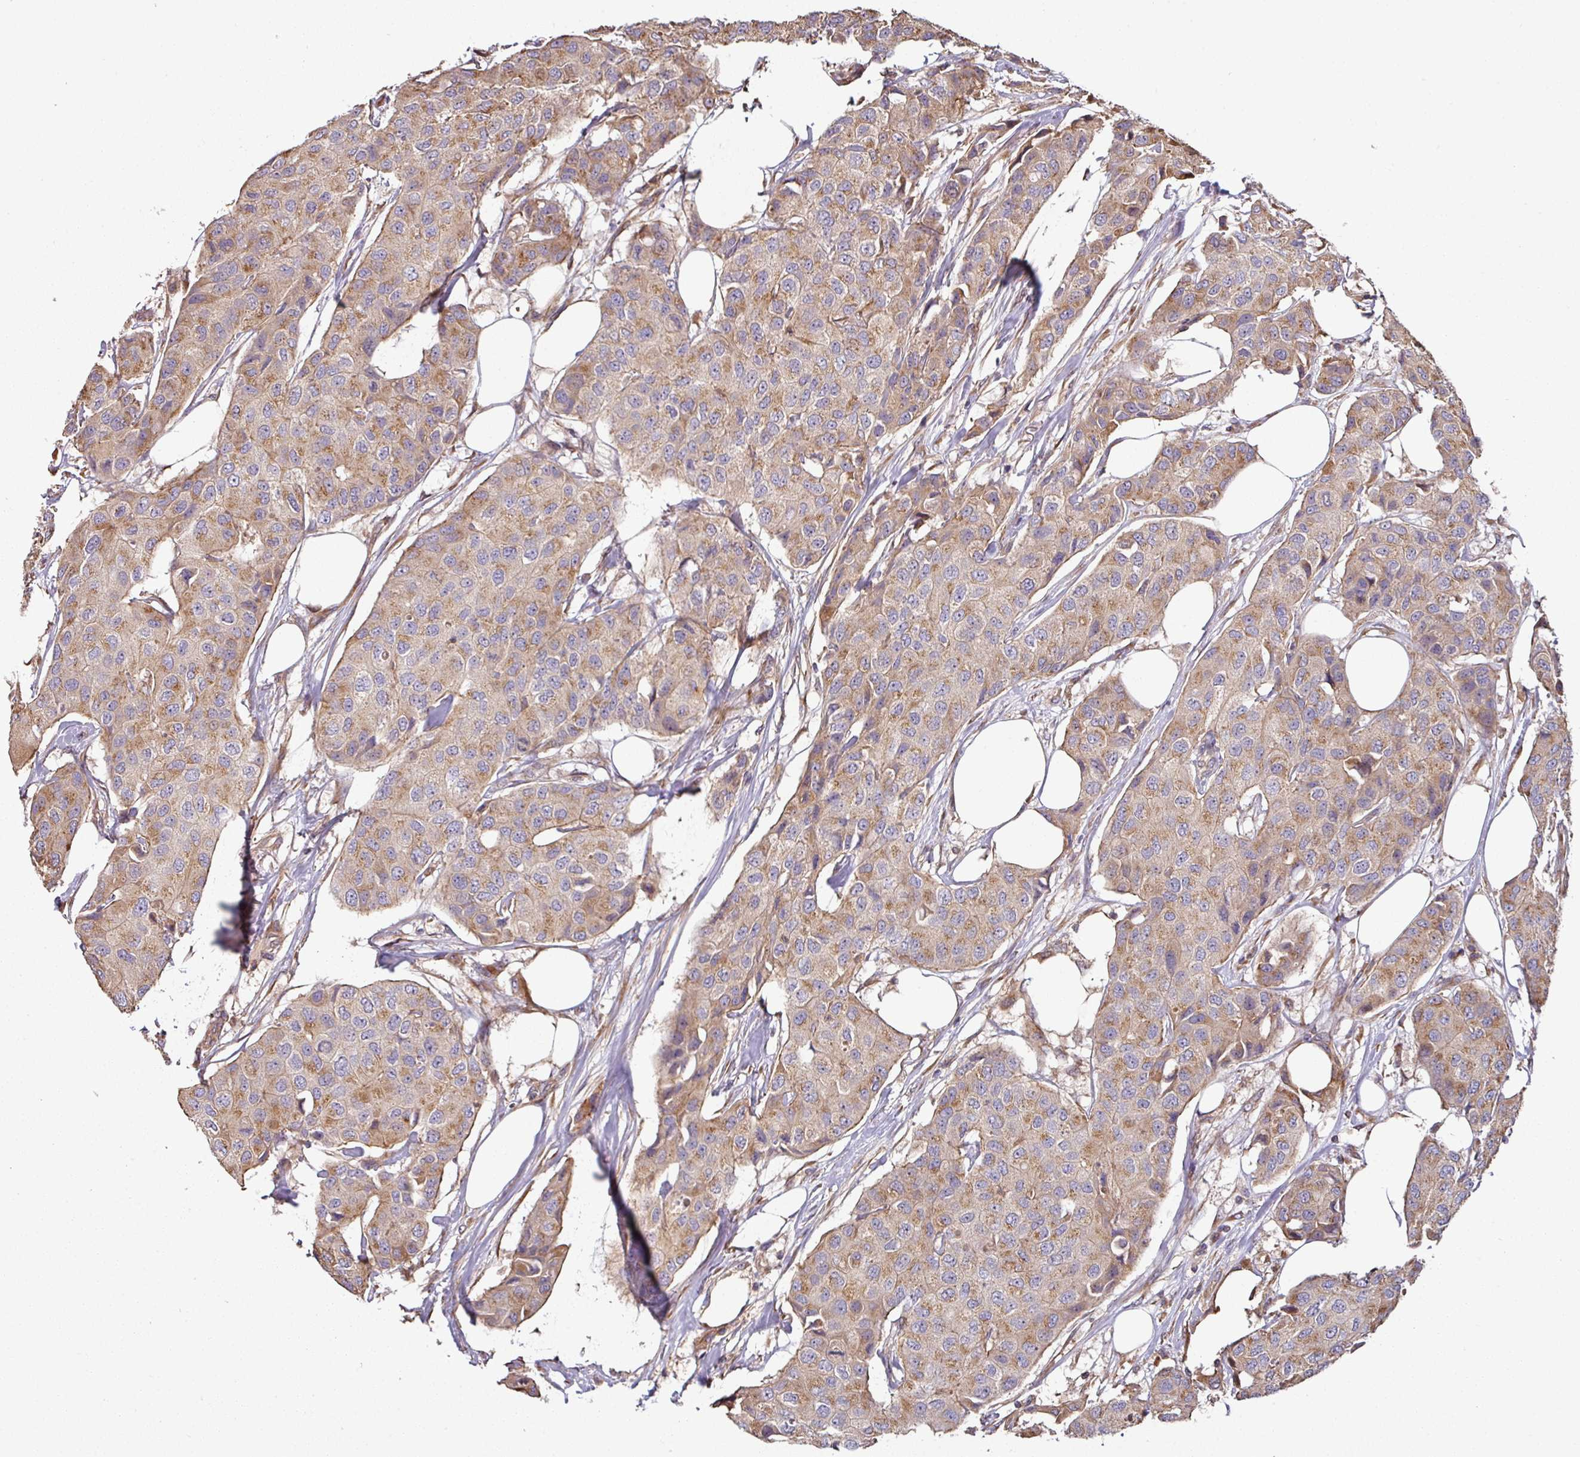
{"staining": {"intensity": "moderate", "quantity": "25%-75%", "location": "cytoplasmic/membranous"}, "tissue": "breast cancer", "cell_type": "Tumor cells", "image_type": "cancer", "snomed": [{"axis": "morphology", "description": "Duct carcinoma"}, {"axis": "topography", "description": "Breast"}], "caption": "Protein positivity by immunohistochemistry displays moderate cytoplasmic/membranous staining in approximately 25%-75% of tumor cells in breast cancer.", "gene": "SIK1", "patient": {"sex": "female", "age": 80}}